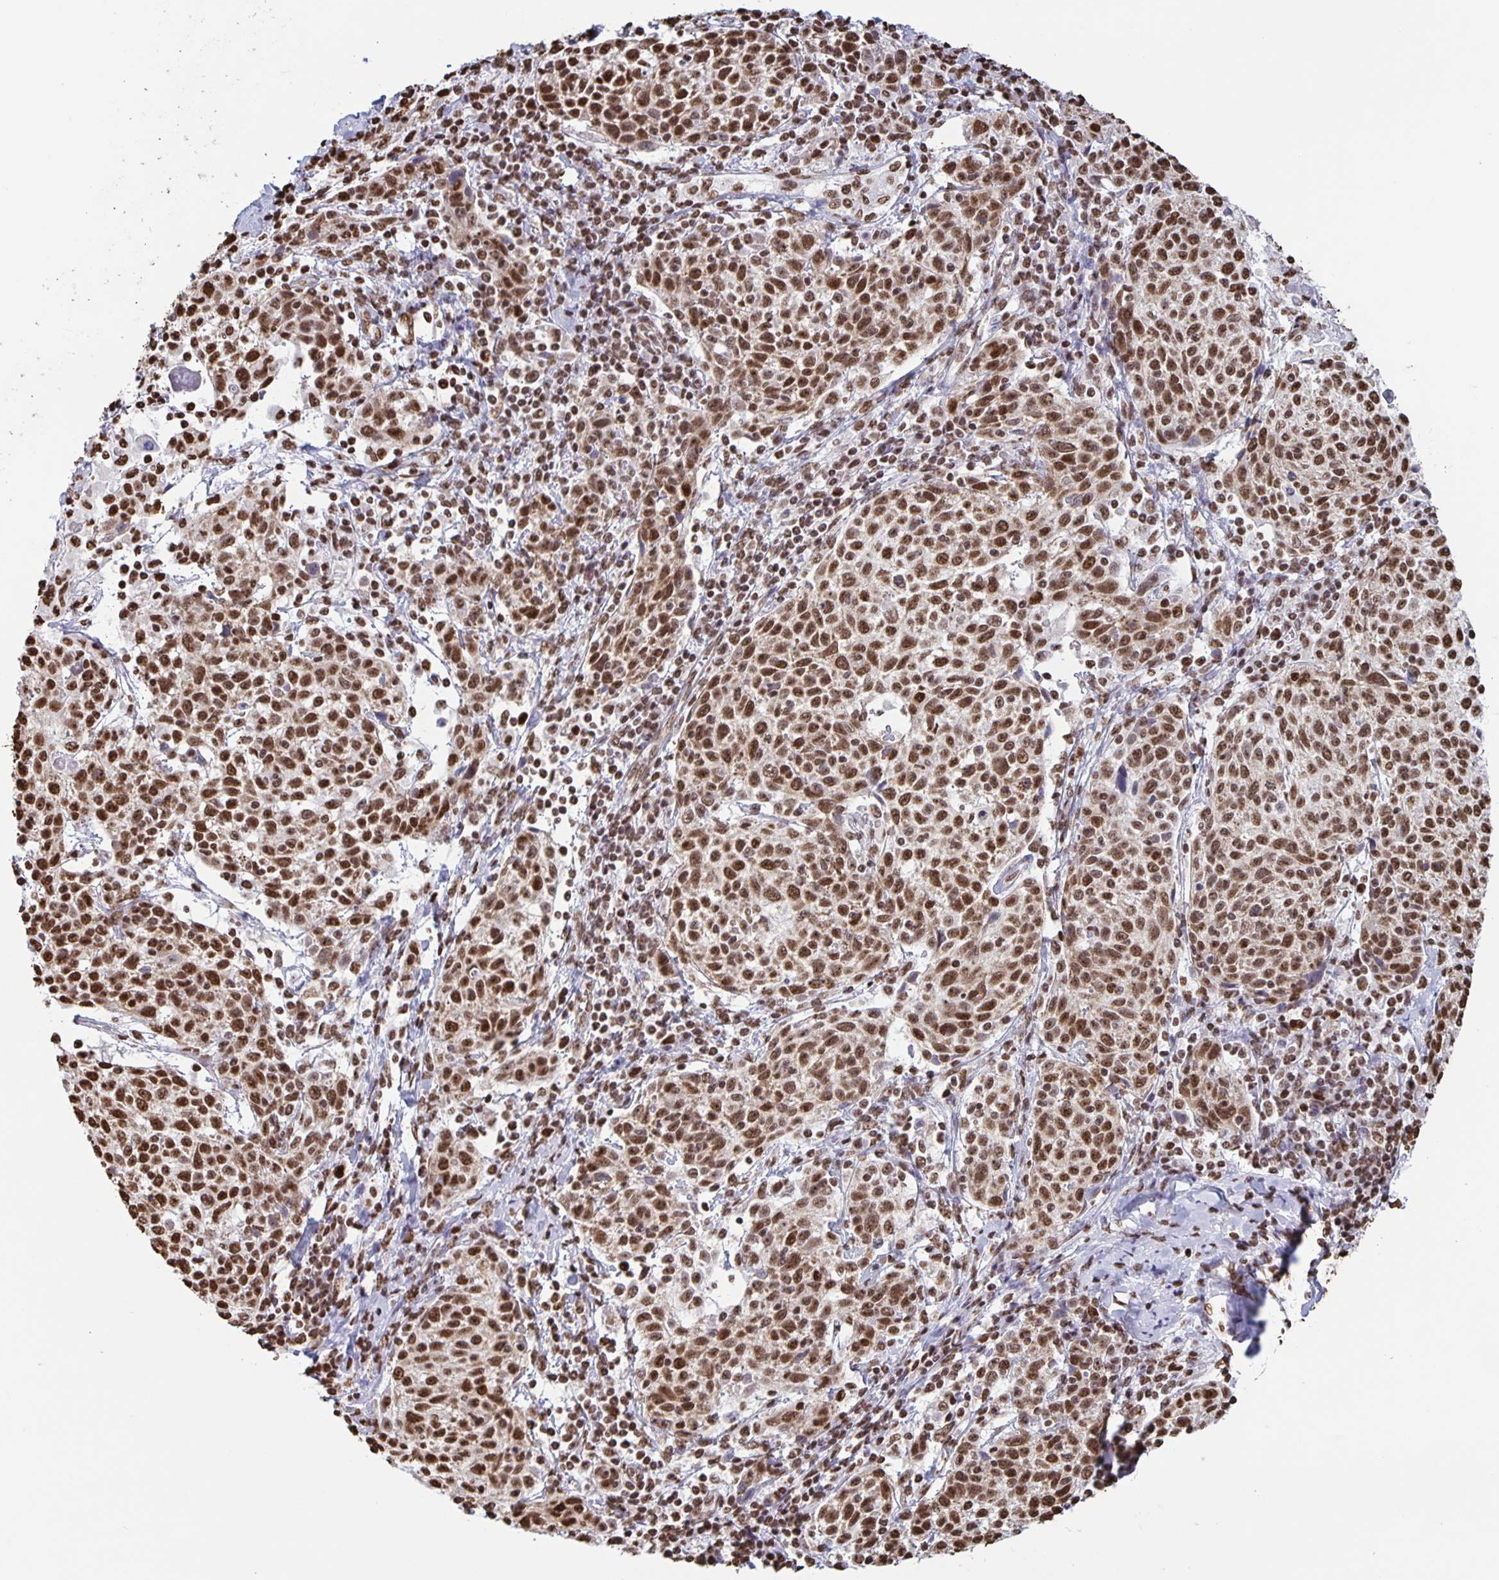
{"staining": {"intensity": "moderate", "quantity": ">75%", "location": "nuclear"}, "tissue": "cervical cancer", "cell_type": "Tumor cells", "image_type": "cancer", "snomed": [{"axis": "morphology", "description": "Squamous cell carcinoma, NOS"}, {"axis": "topography", "description": "Cervix"}], "caption": "Immunohistochemical staining of cervical cancer displays medium levels of moderate nuclear positivity in about >75% of tumor cells.", "gene": "DUT", "patient": {"sex": "female", "age": 61}}